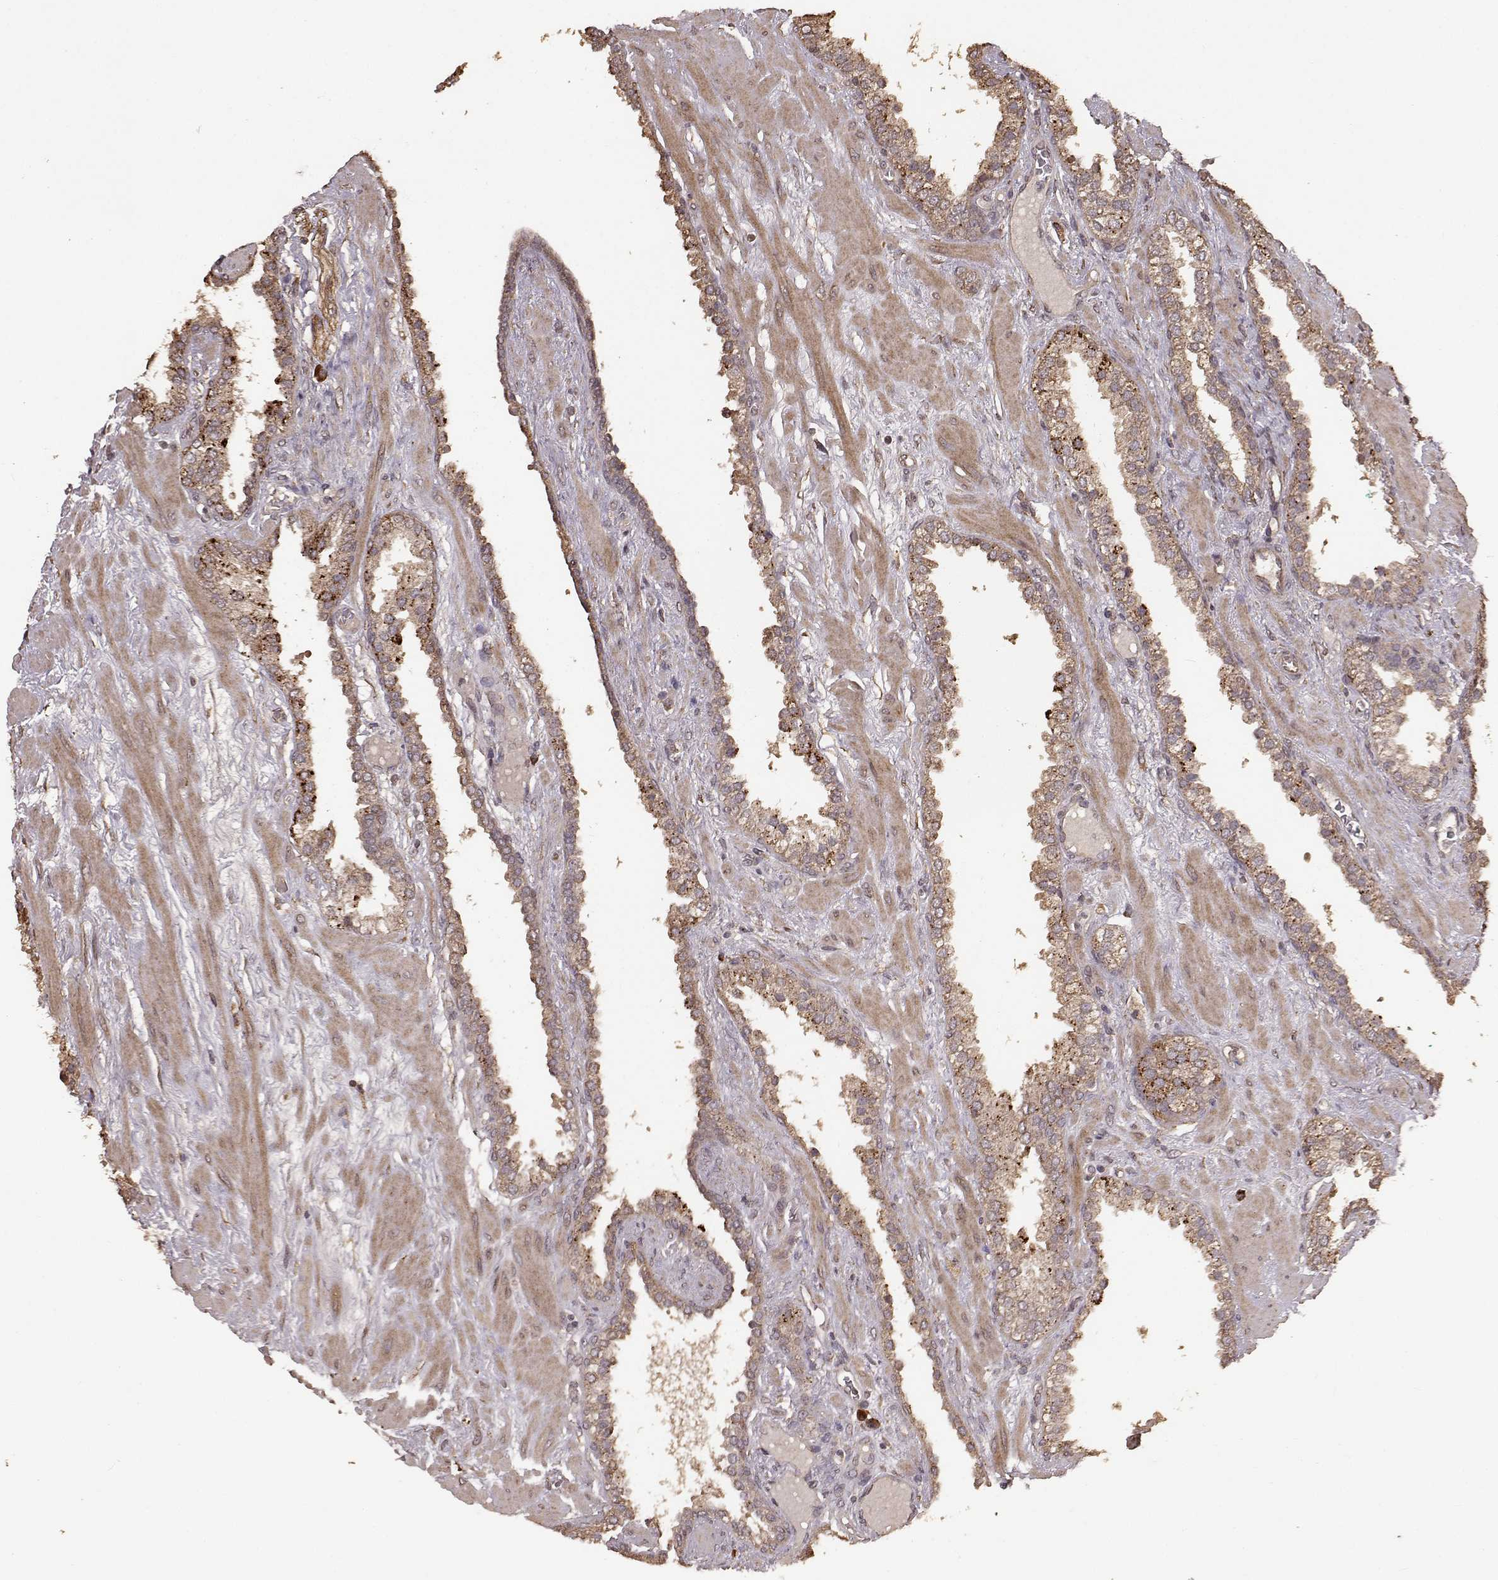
{"staining": {"intensity": "moderate", "quantity": "<25%", "location": "cytoplasmic/membranous"}, "tissue": "prostate cancer", "cell_type": "Tumor cells", "image_type": "cancer", "snomed": [{"axis": "morphology", "description": "Adenocarcinoma, Low grade"}, {"axis": "topography", "description": "Prostate"}], "caption": "IHC of human prostate cancer exhibits low levels of moderate cytoplasmic/membranous expression in about <25% of tumor cells.", "gene": "USP15", "patient": {"sex": "male", "age": 62}}